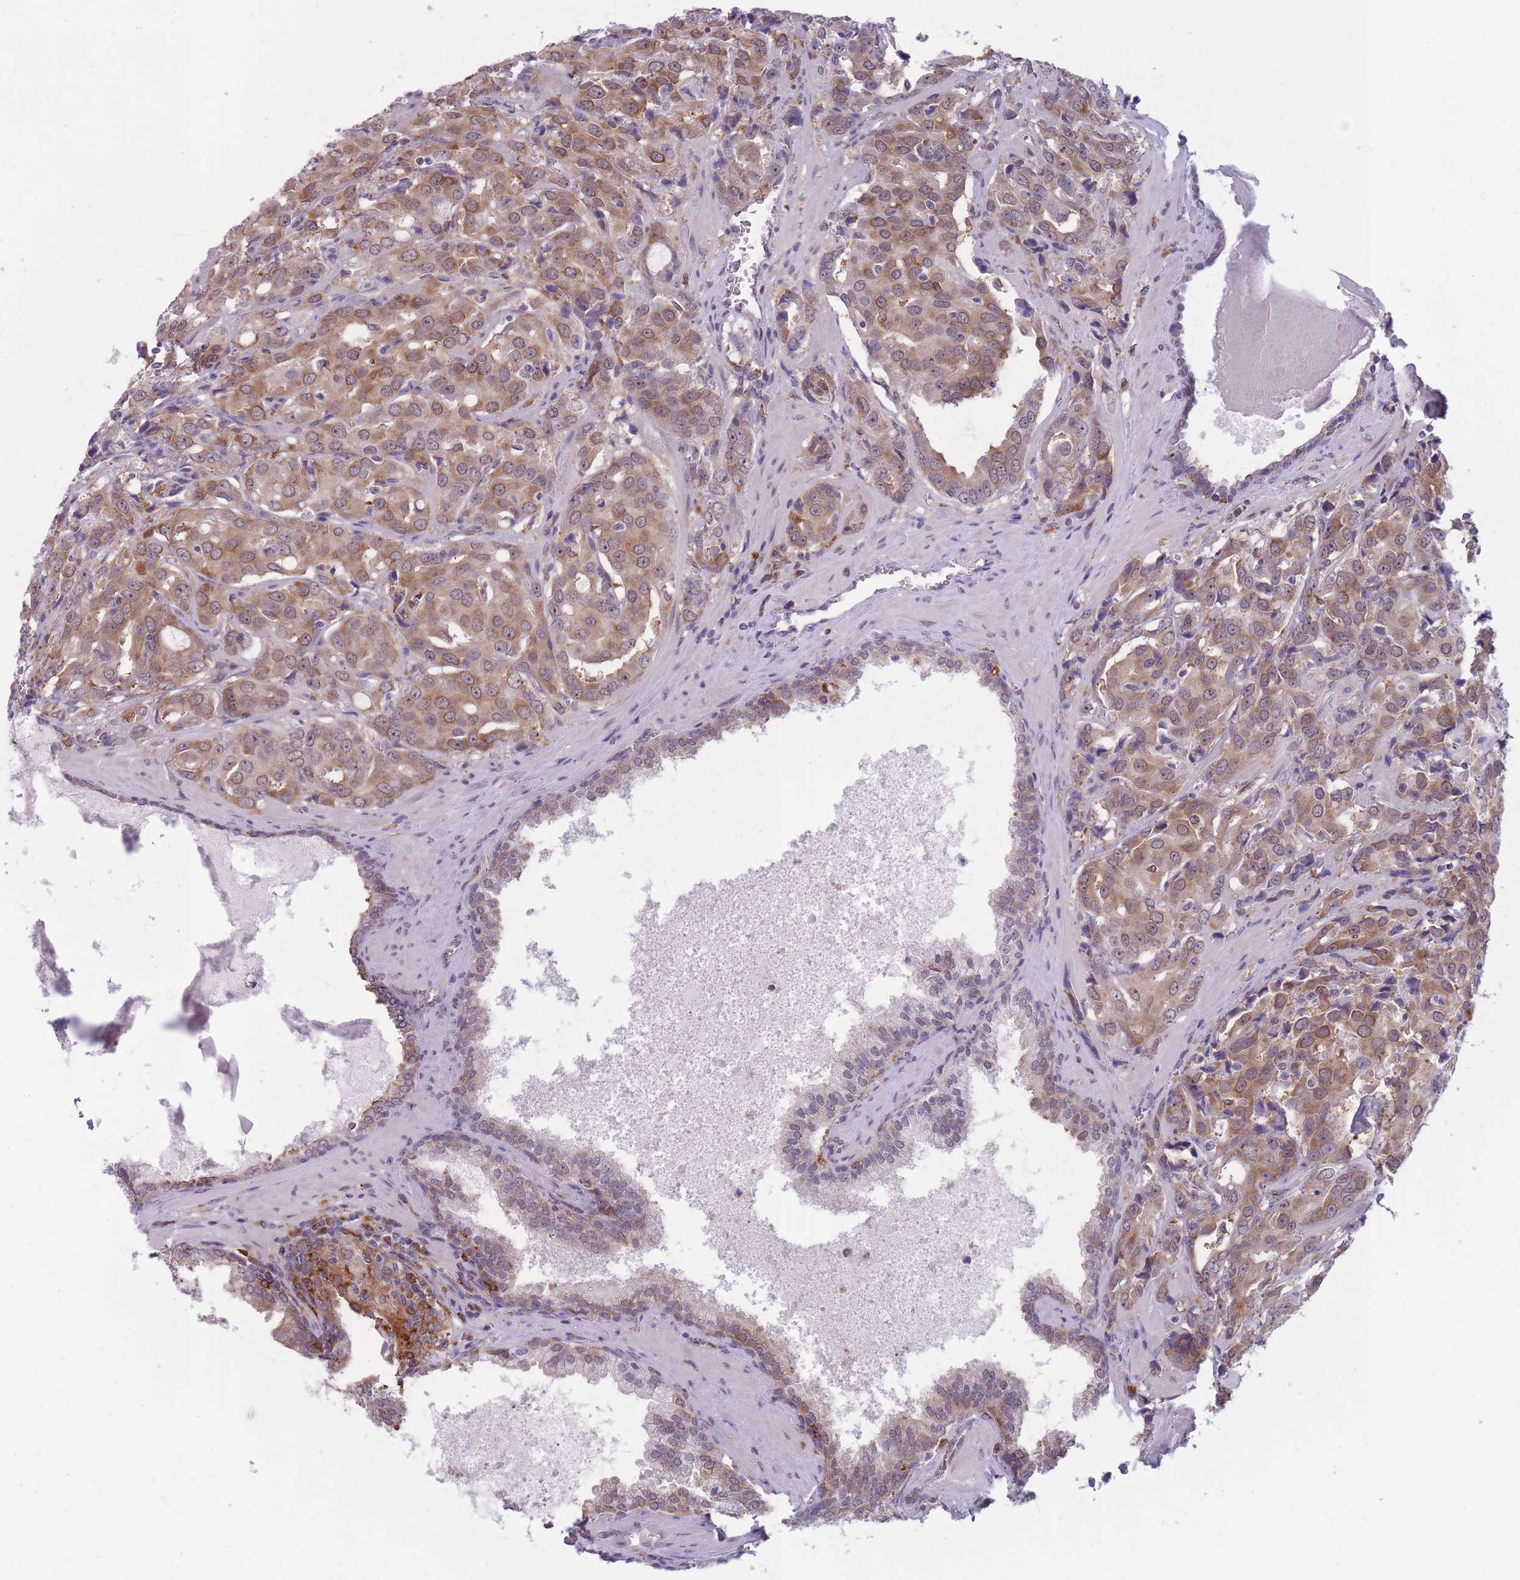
{"staining": {"intensity": "moderate", "quantity": ">75%", "location": "cytoplasmic/membranous"}, "tissue": "prostate cancer", "cell_type": "Tumor cells", "image_type": "cancer", "snomed": [{"axis": "morphology", "description": "Adenocarcinoma, High grade"}, {"axis": "topography", "description": "Prostate"}], "caption": "Protein expression analysis of prostate high-grade adenocarcinoma displays moderate cytoplasmic/membranous positivity in about >75% of tumor cells.", "gene": "TMEM121", "patient": {"sex": "male", "age": 68}}